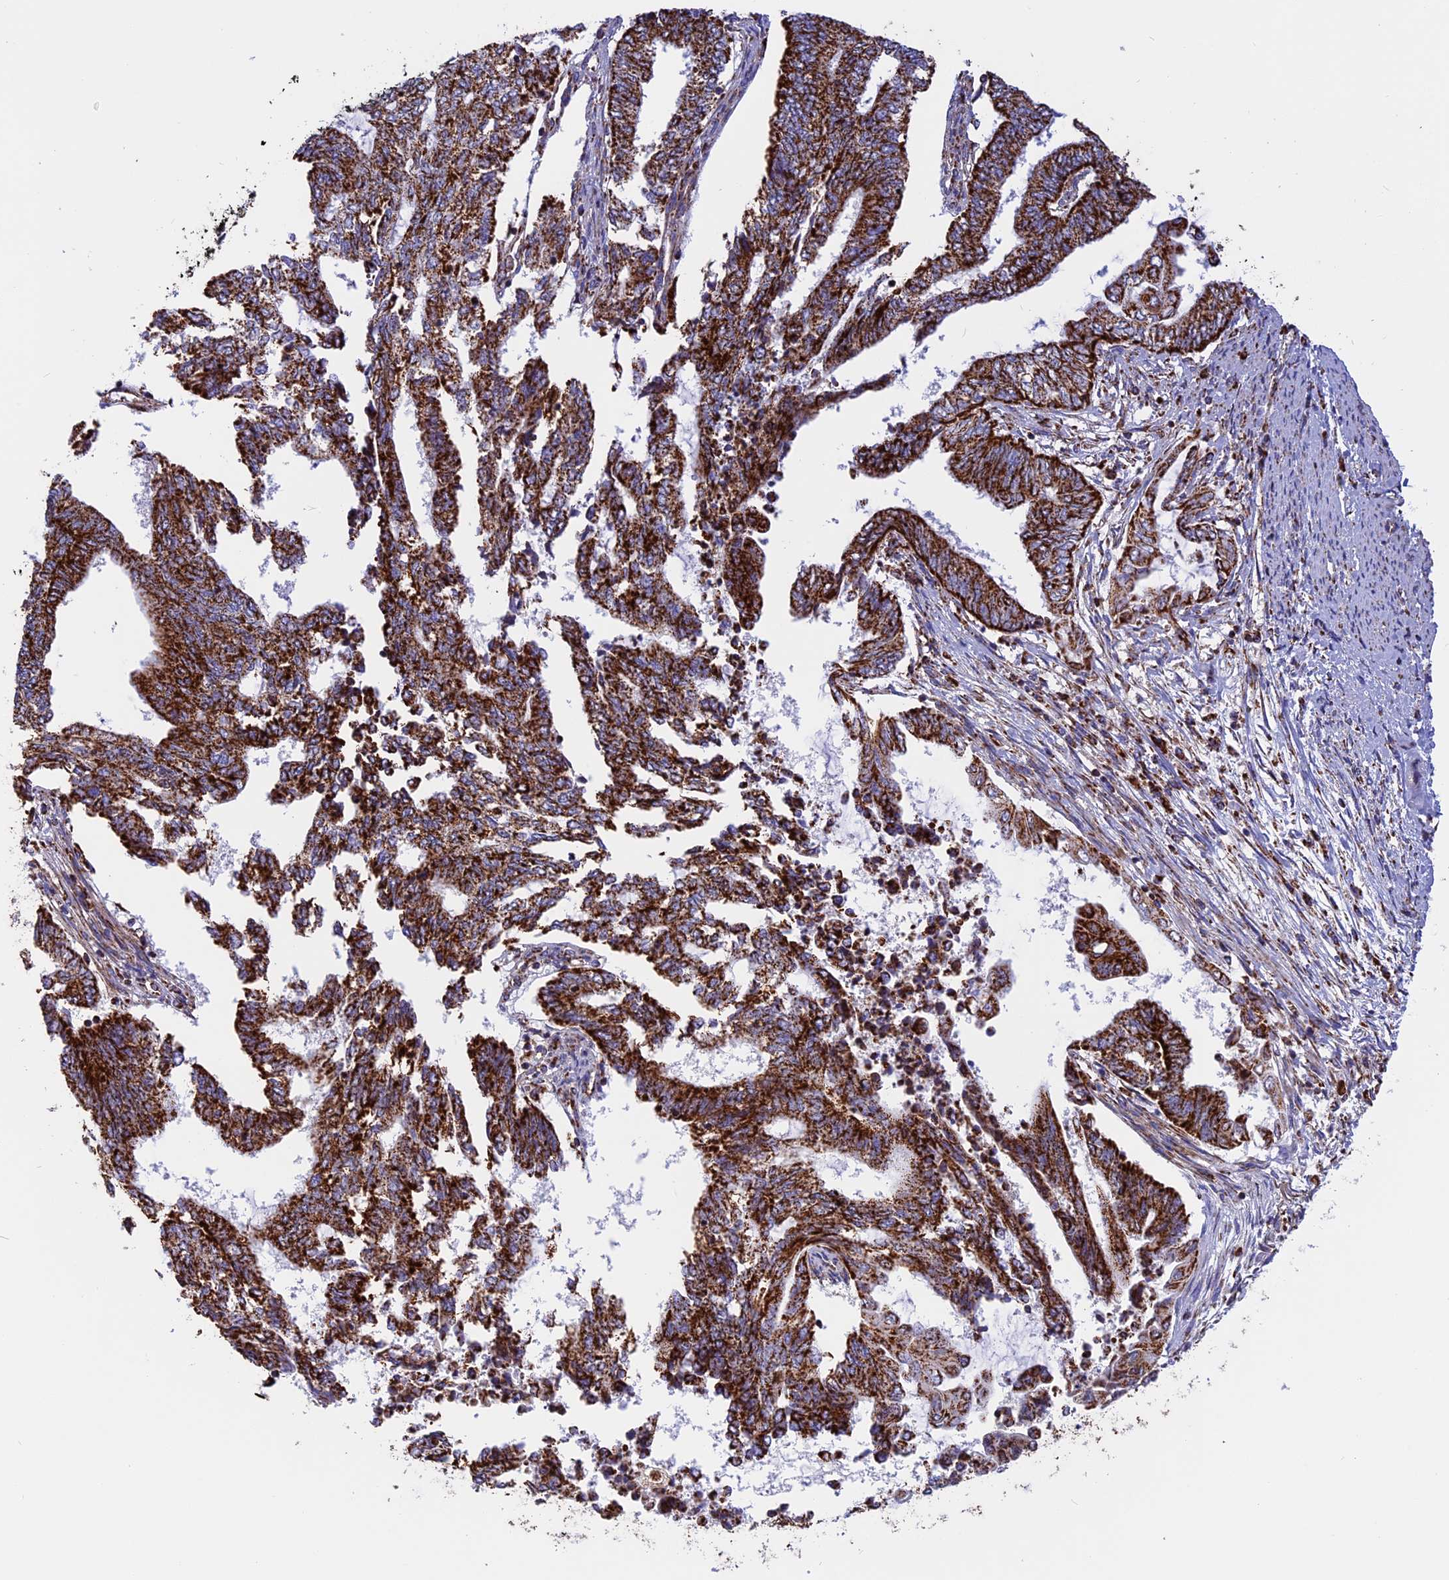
{"staining": {"intensity": "strong", "quantity": ">75%", "location": "cytoplasmic/membranous"}, "tissue": "endometrial cancer", "cell_type": "Tumor cells", "image_type": "cancer", "snomed": [{"axis": "morphology", "description": "Adenocarcinoma, NOS"}, {"axis": "topography", "description": "Uterus"}, {"axis": "topography", "description": "Endometrium"}], "caption": "This is an image of immunohistochemistry staining of endometrial adenocarcinoma, which shows strong expression in the cytoplasmic/membranous of tumor cells.", "gene": "UQCRB", "patient": {"sex": "female", "age": 70}}